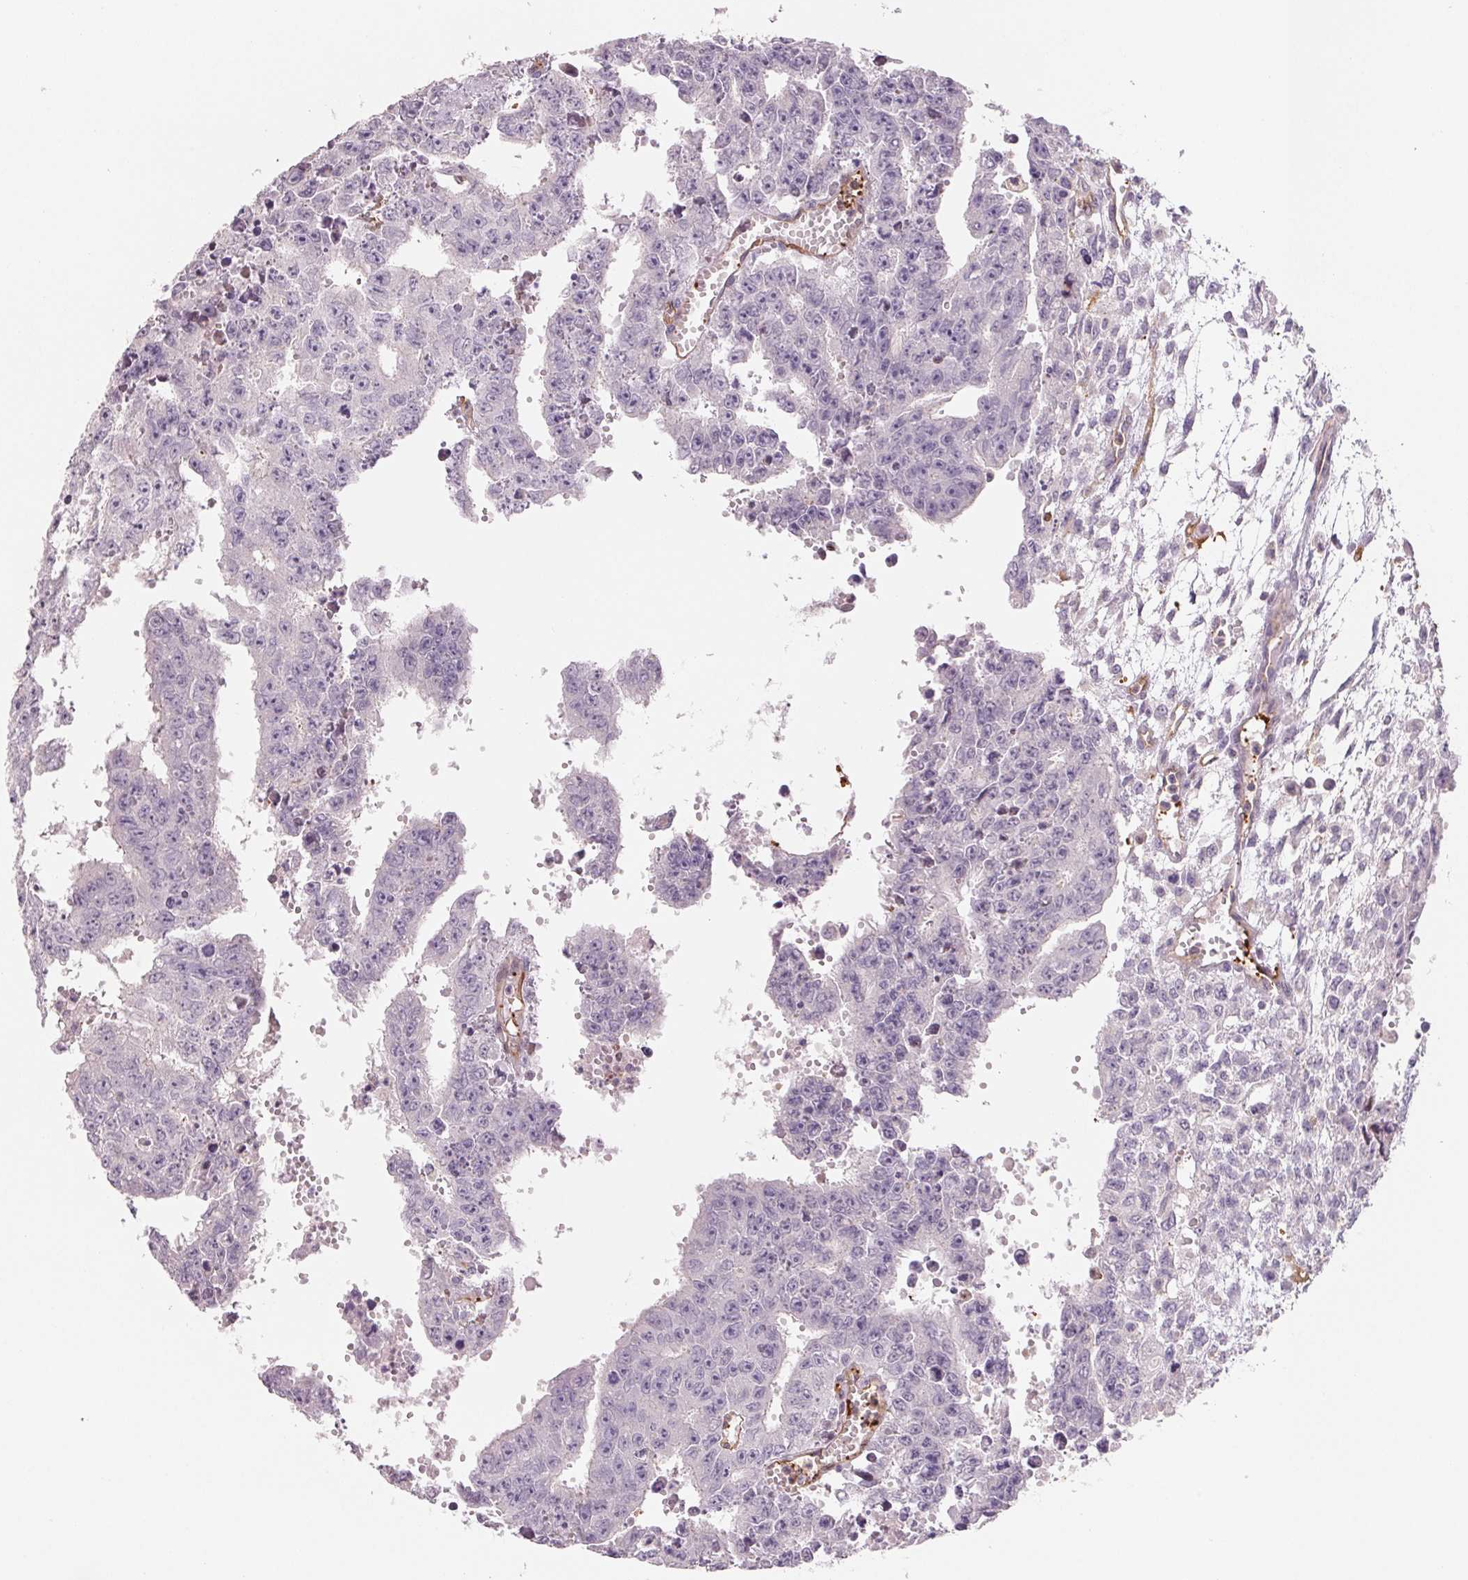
{"staining": {"intensity": "negative", "quantity": "none", "location": "none"}, "tissue": "testis cancer", "cell_type": "Tumor cells", "image_type": "cancer", "snomed": [{"axis": "morphology", "description": "Carcinoma, Embryonal, NOS"}, {"axis": "morphology", "description": "Teratoma, malignant, NOS"}, {"axis": "topography", "description": "Testis"}], "caption": "Immunohistochemistry (IHC) image of neoplastic tissue: human testis cancer stained with DAB (3,3'-diaminobenzidine) demonstrates no significant protein staining in tumor cells.", "gene": "ANKRD13B", "patient": {"sex": "male", "age": 24}}